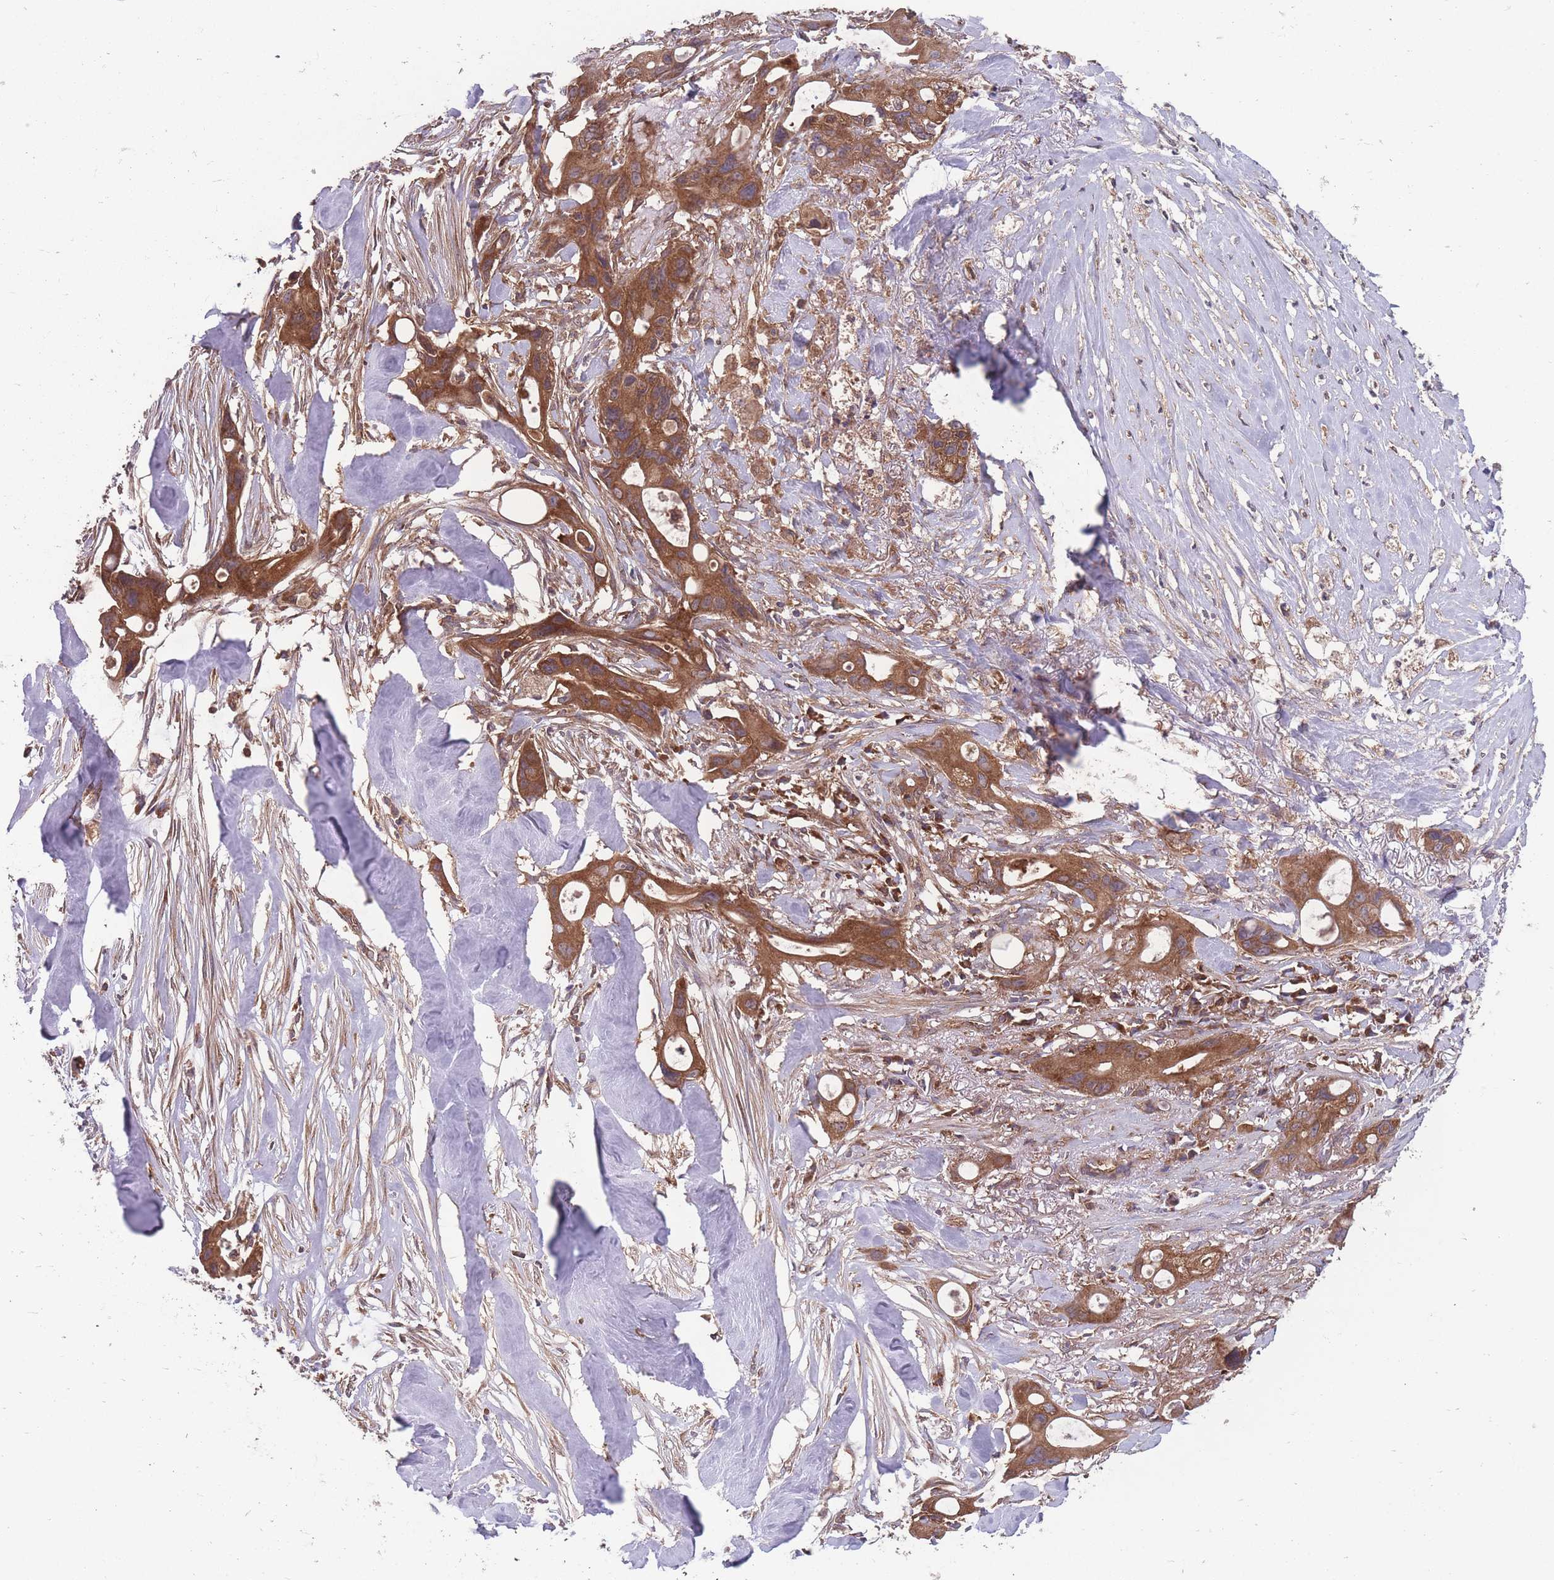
{"staining": {"intensity": "strong", "quantity": ">75%", "location": "cytoplasmic/membranous"}, "tissue": "ovarian cancer", "cell_type": "Tumor cells", "image_type": "cancer", "snomed": [{"axis": "morphology", "description": "Cystadenocarcinoma, mucinous, NOS"}, {"axis": "topography", "description": "Ovary"}], "caption": "About >75% of tumor cells in ovarian cancer (mucinous cystadenocarcinoma) show strong cytoplasmic/membranous protein expression as visualized by brown immunohistochemical staining.", "gene": "ZPR1", "patient": {"sex": "female", "age": 70}}